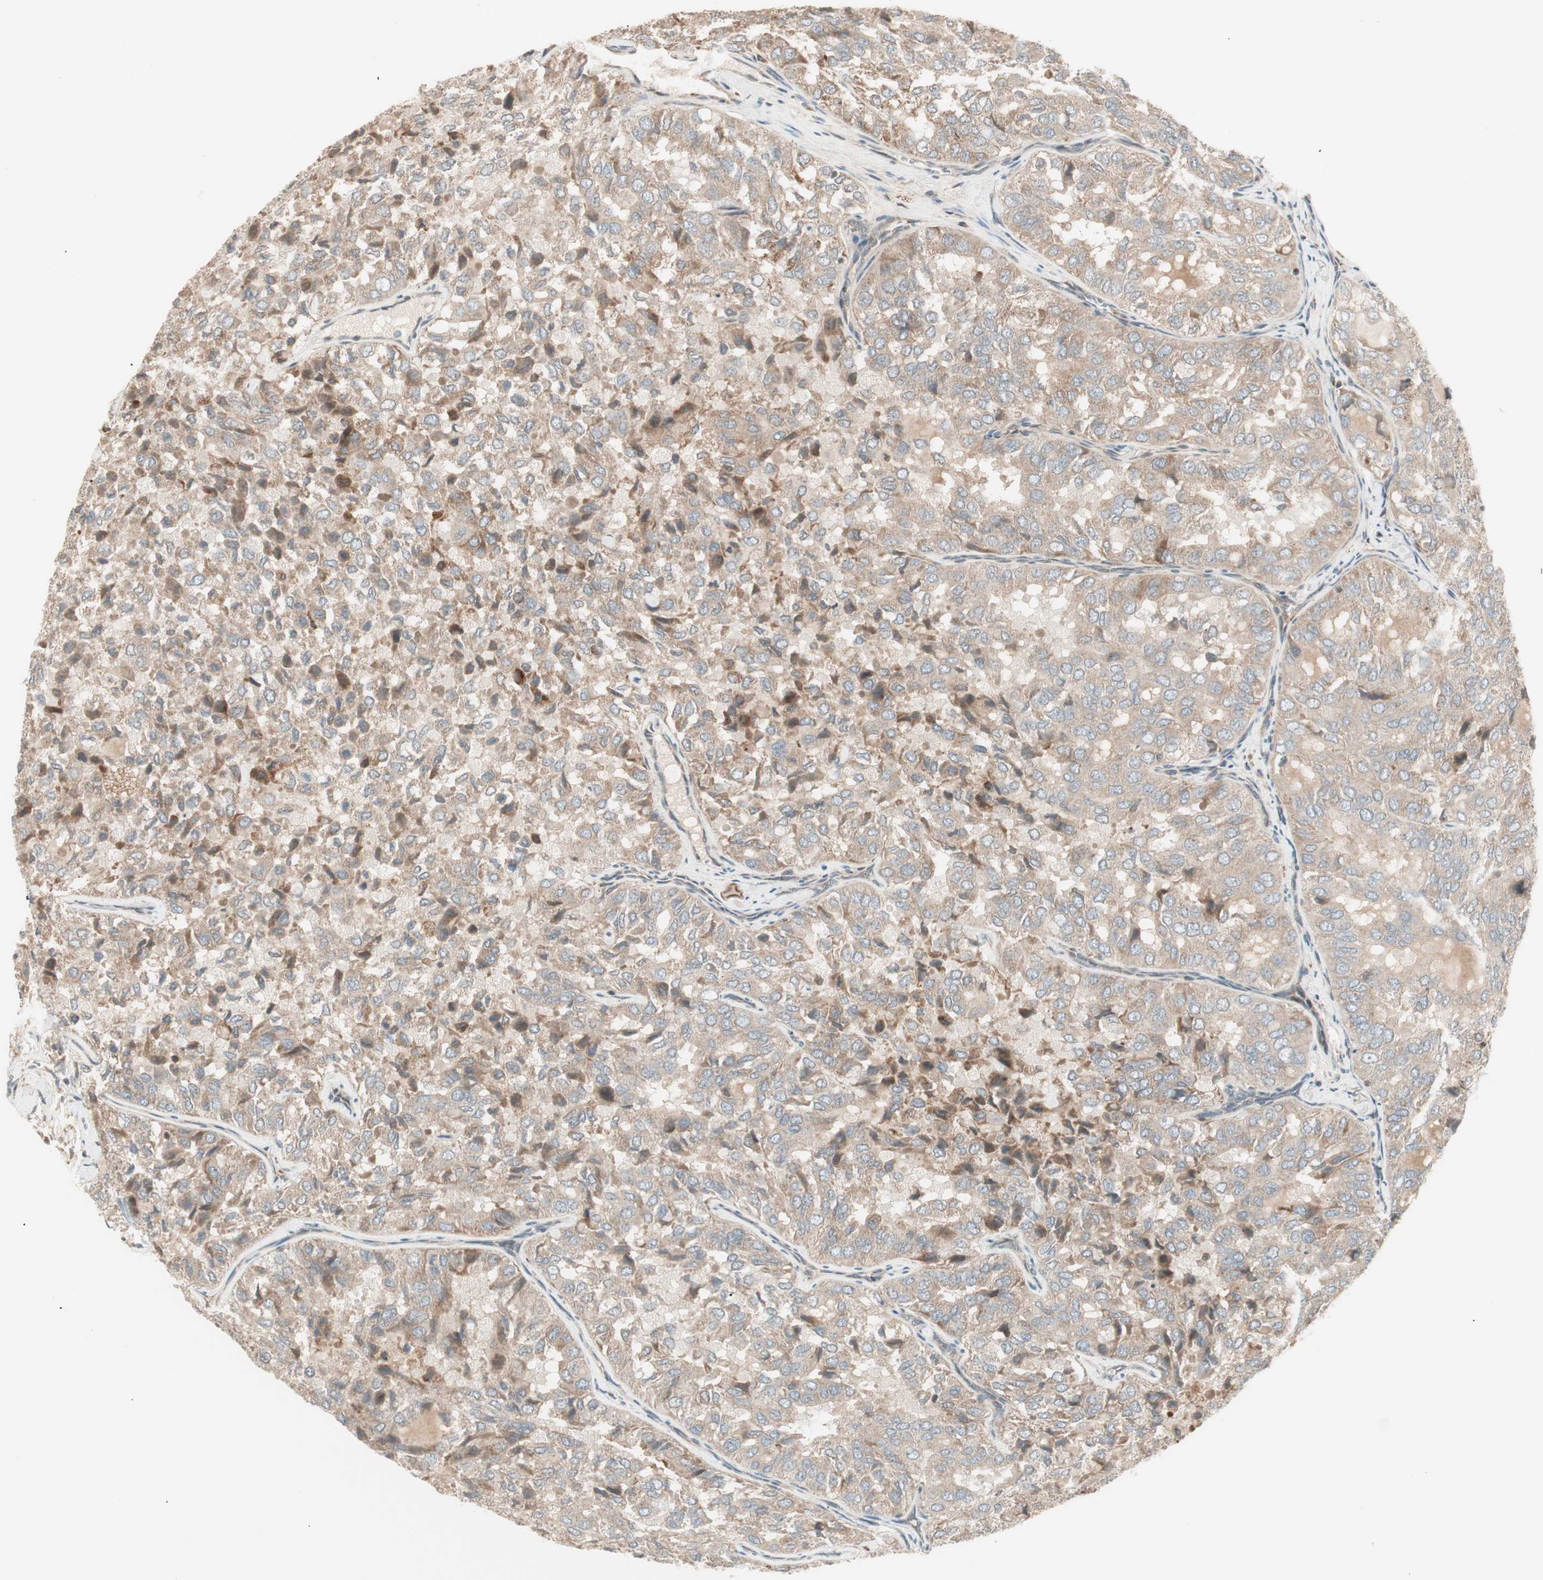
{"staining": {"intensity": "weak", "quantity": ">75%", "location": "cytoplasmic/membranous"}, "tissue": "thyroid cancer", "cell_type": "Tumor cells", "image_type": "cancer", "snomed": [{"axis": "morphology", "description": "Follicular adenoma carcinoma, NOS"}, {"axis": "topography", "description": "Thyroid gland"}], "caption": "Thyroid cancer stained with a brown dye exhibits weak cytoplasmic/membranous positive staining in about >75% of tumor cells.", "gene": "SFRP1", "patient": {"sex": "male", "age": 75}}